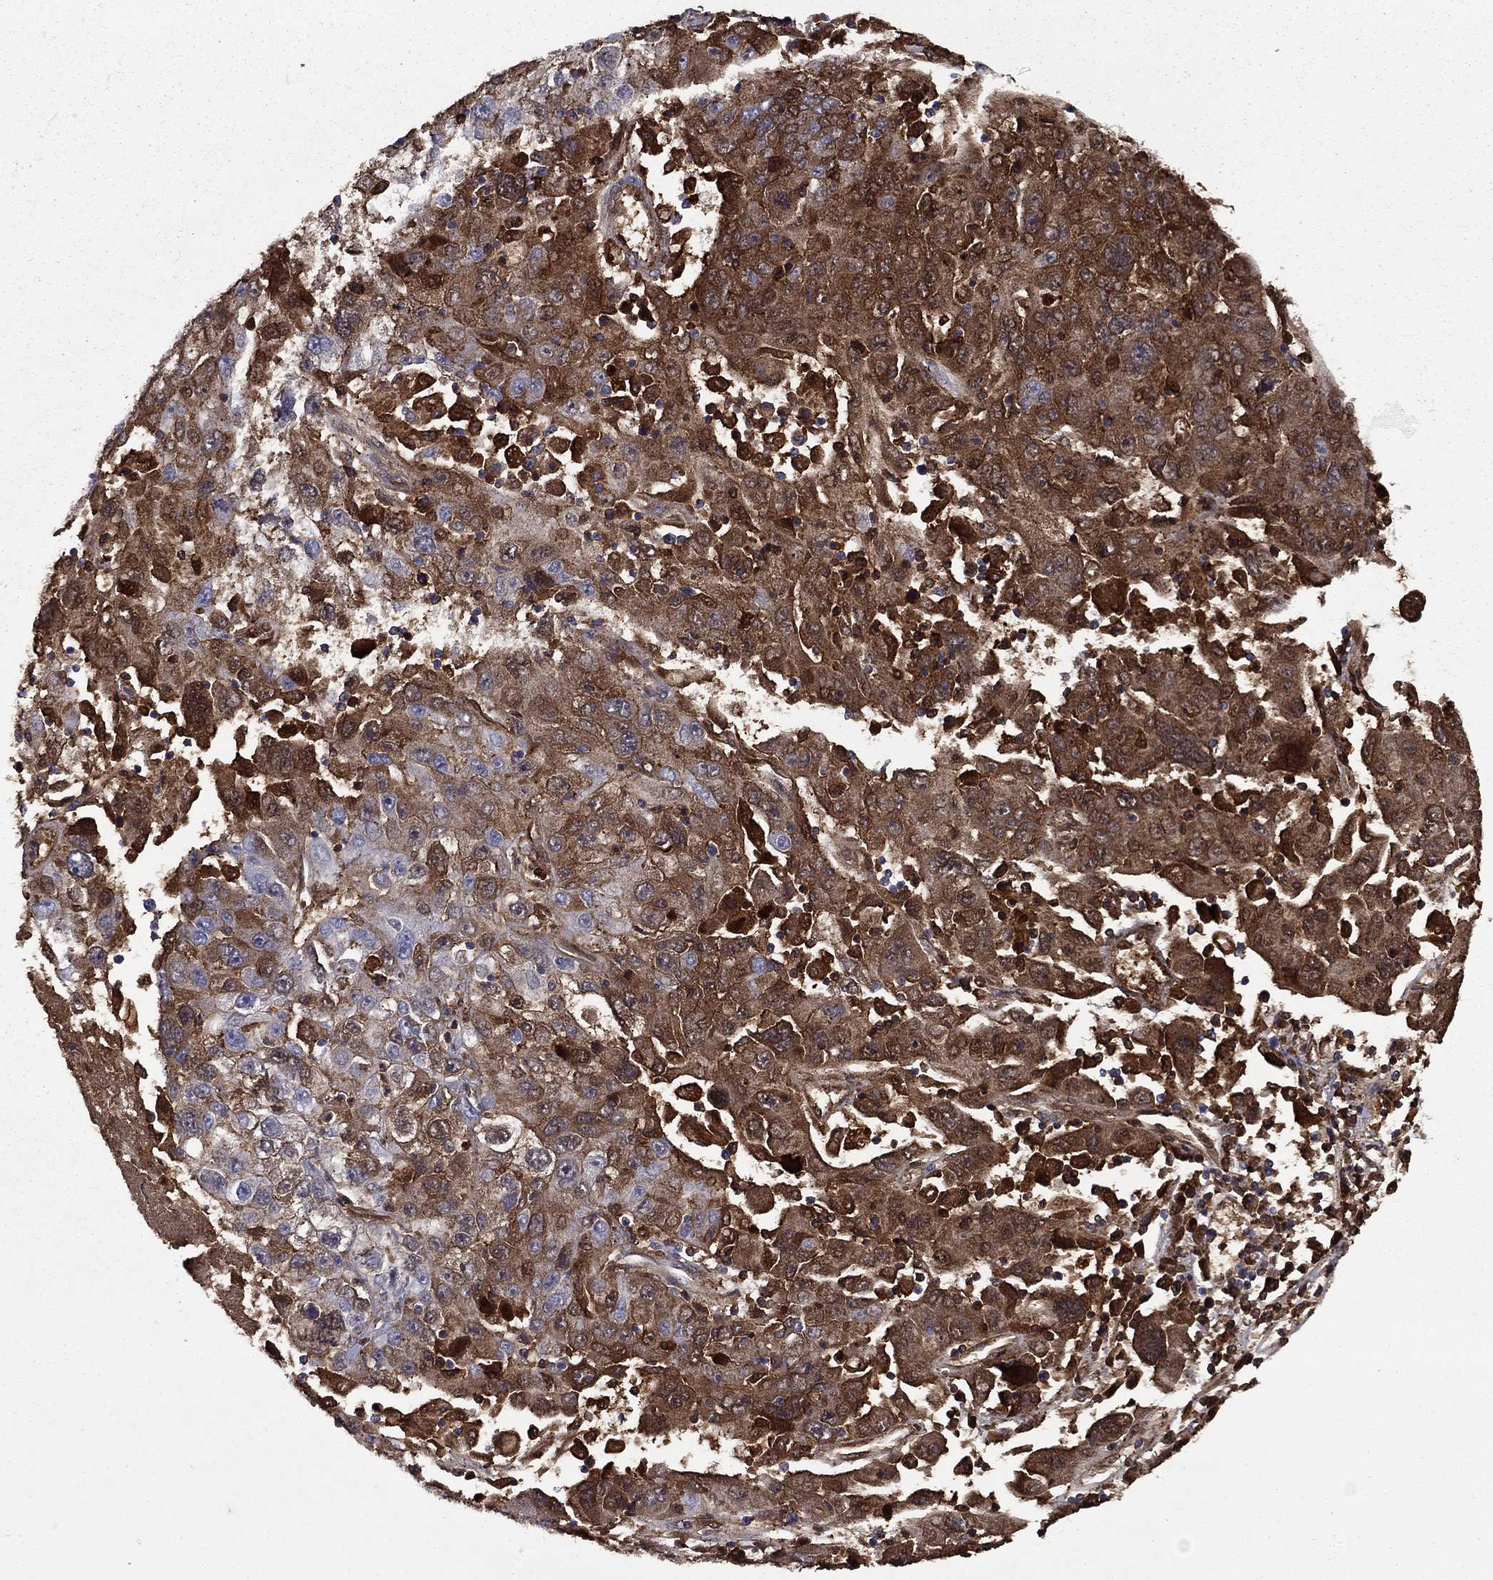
{"staining": {"intensity": "strong", "quantity": ">75%", "location": "cytoplasmic/membranous"}, "tissue": "stomach cancer", "cell_type": "Tumor cells", "image_type": "cancer", "snomed": [{"axis": "morphology", "description": "Adenocarcinoma, NOS"}, {"axis": "topography", "description": "Stomach"}], "caption": "Protein positivity by immunohistochemistry shows strong cytoplasmic/membranous positivity in approximately >75% of tumor cells in adenocarcinoma (stomach).", "gene": "HPX", "patient": {"sex": "male", "age": 56}}